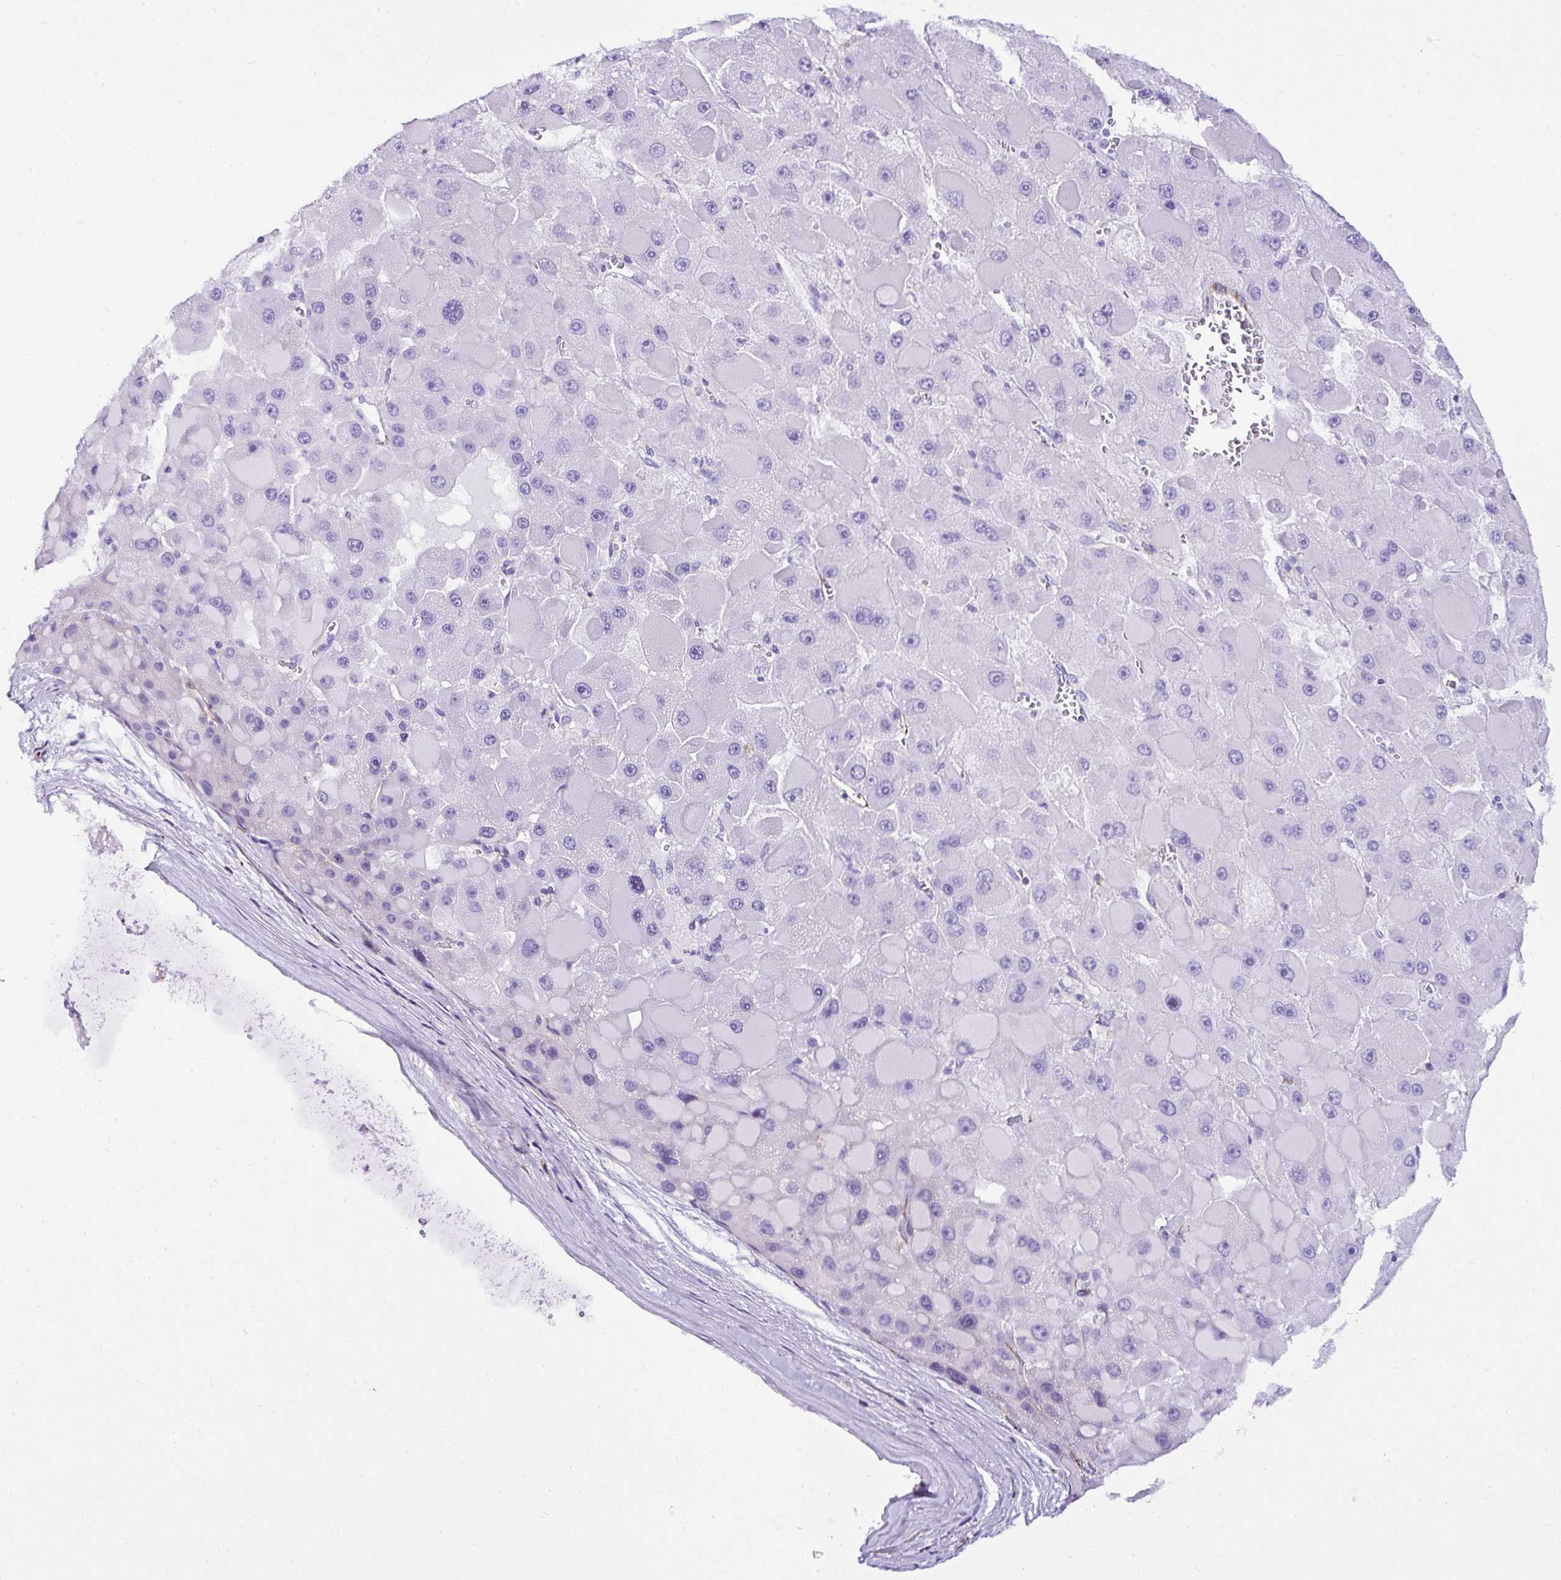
{"staining": {"intensity": "negative", "quantity": "none", "location": "none"}, "tissue": "liver cancer", "cell_type": "Tumor cells", "image_type": "cancer", "snomed": [{"axis": "morphology", "description": "Carcinoma, Hepatocellular, NOS"}, {"axis": "topography", "description": "Liver"}], "caption": "Protein analysis of liver hepatocellular carcinoma displays no significant positivity in tumor cells.", "gene": "DEPDC5", "patient": {"sex": "female", "age": 73}}